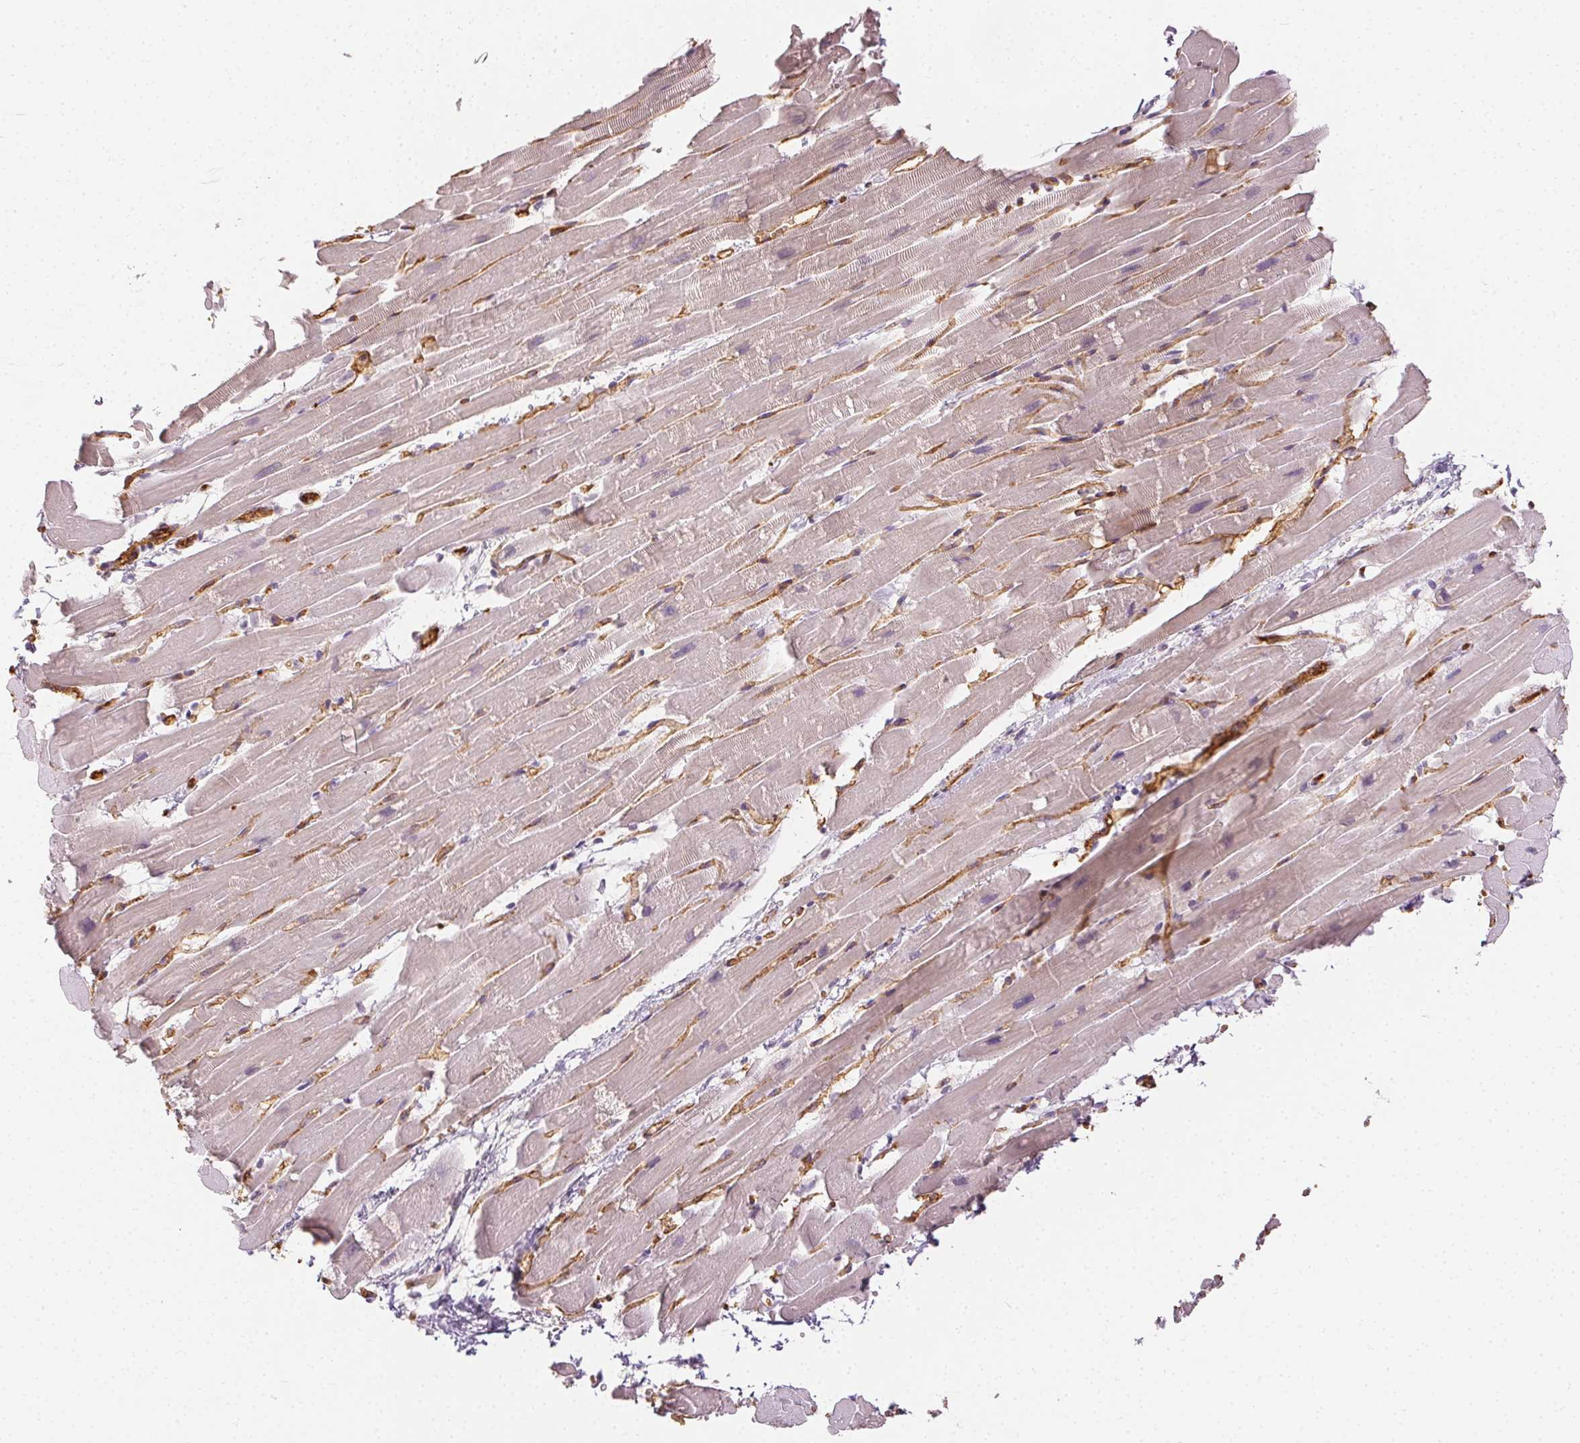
{"staining": {"intensity": "weak", "quantity": "<25%", "location": "cytoplasmic/membranous"}, "tissue": "heart muscle", "cell_type": "Cardiomyocytes", "image_type": "normal", "snomed": [{"axis": "morphology", "description": "Normal tissue, NOS"}, {"axis": "topography", "description": "Heart"}], "caption": "This photomicrograph is of normal heart muscle stained with immunohistochemistry to label a protein in brown with the nuclei are counter-stained blue. There is no expression in cardiomyocytes.", "gene": "PODXL", "patient": {"sex": "male", "age": 37}}